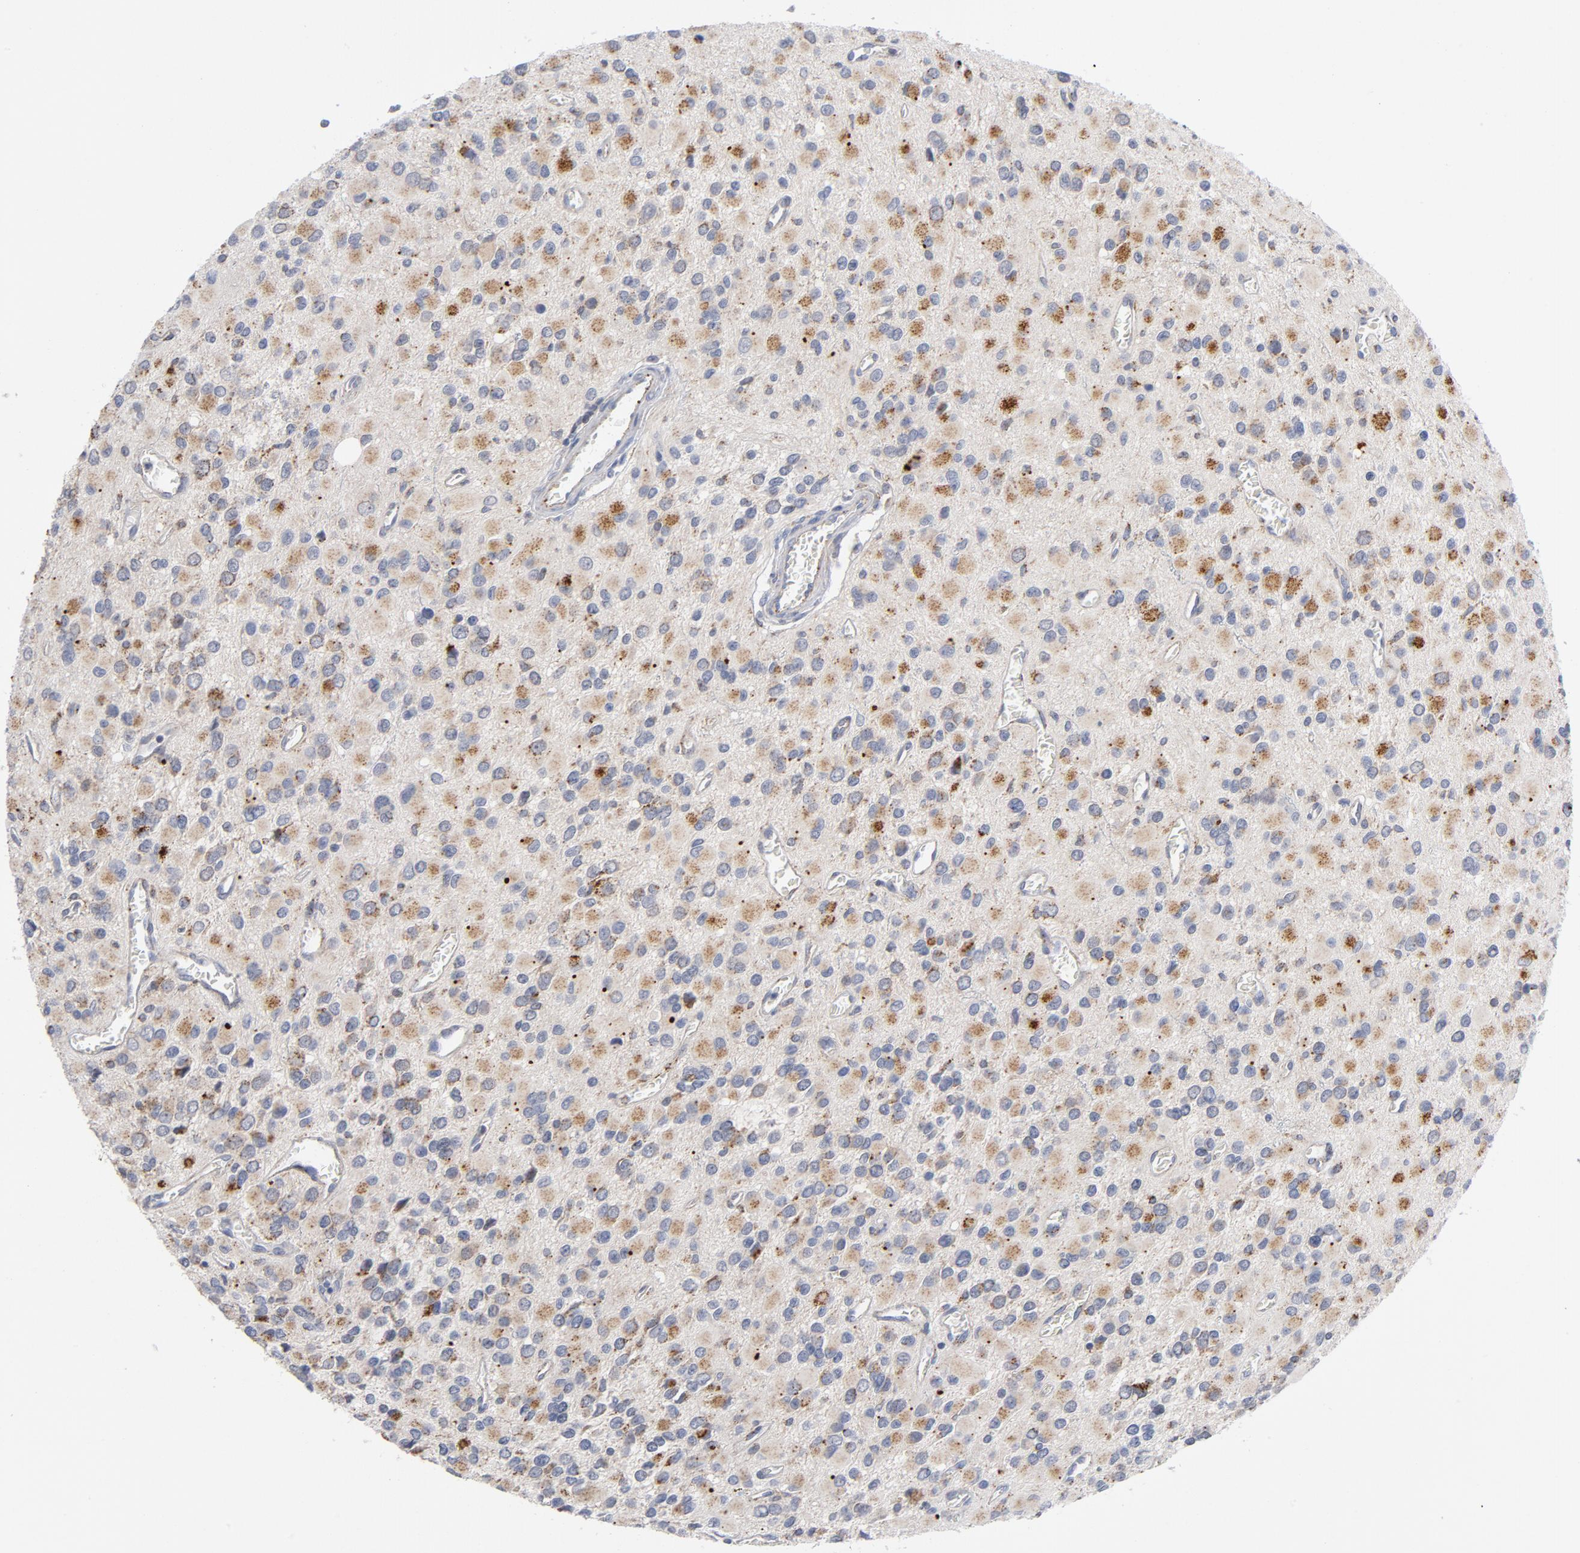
{"staining": {"intensity": "strong", "quantity": "25%-75%", "location": "cytoplasmic/membranous"}, "tissue": "glioma", "cell_type": "Tumor cells", "image_type": "cancer", "snomed": [{"axis": "morphology", "description": "Glioma, malignant, Low grade"}, {"axis": "topography", "description": "Brain"}], "caption": "Immunohistochemical staining of human glioma reveals high levels of strong cytoplasmic/membranous positivity in about 25%-75% of tumor cells. The protein is stained brown, and the nuclei are stained in blue (DAB IHC with brightfield microscopy, high magnification).", "gene": "AKT2", "patient": {"sex": "male", "age": 42}}